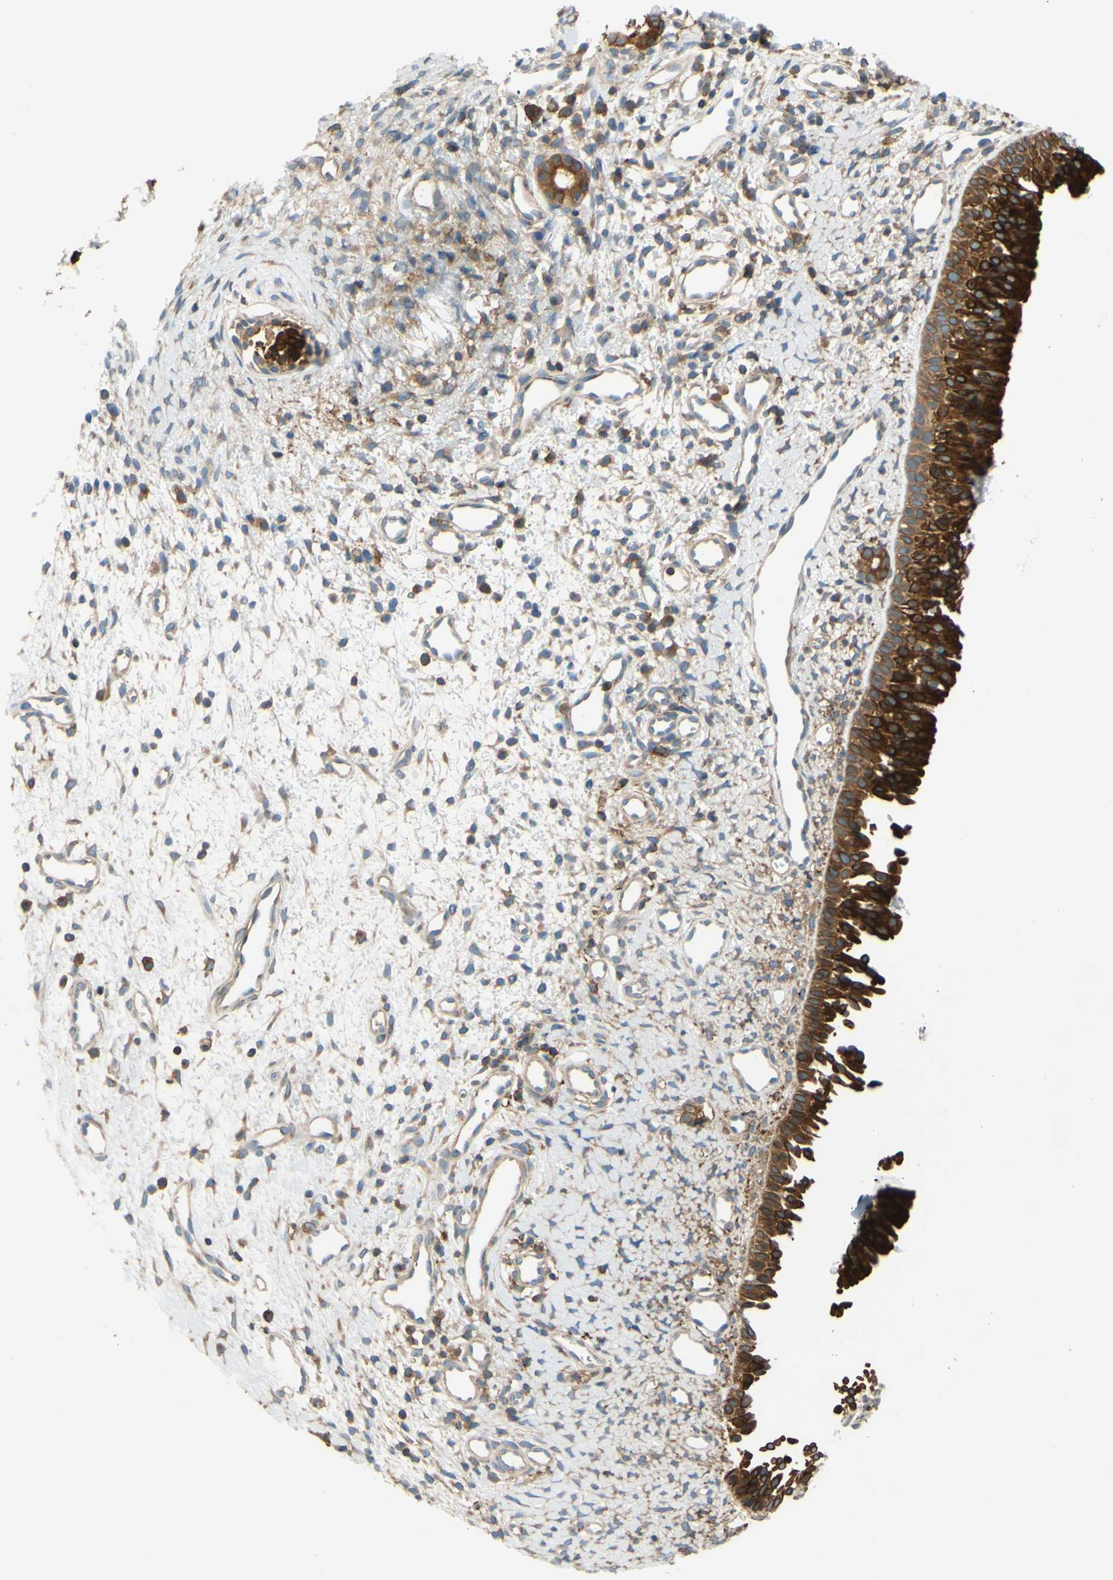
{"staining": {"intensity": "strong", "quantity": ">75%", "location": "cytoplasmic/membranous"}, "tissue": "nasopharynx", "cell_type": "Respiratory epithelial cells", "image_type": "normal", "snomed": [{"axis": "morphology", "description": "Normal tissue, NOS"}, {"axis": "topography", "description": "Nasopharynx"}], "caption": "Nasopharynx stained for a protein exhibits strong cytoplasmic/membranous positivity in respiratory epithelial cells. (DAB IHC with brightfield microscopy, high magnification).", "gene": "POR", "patient": {"sex": "male", "age": 22}}